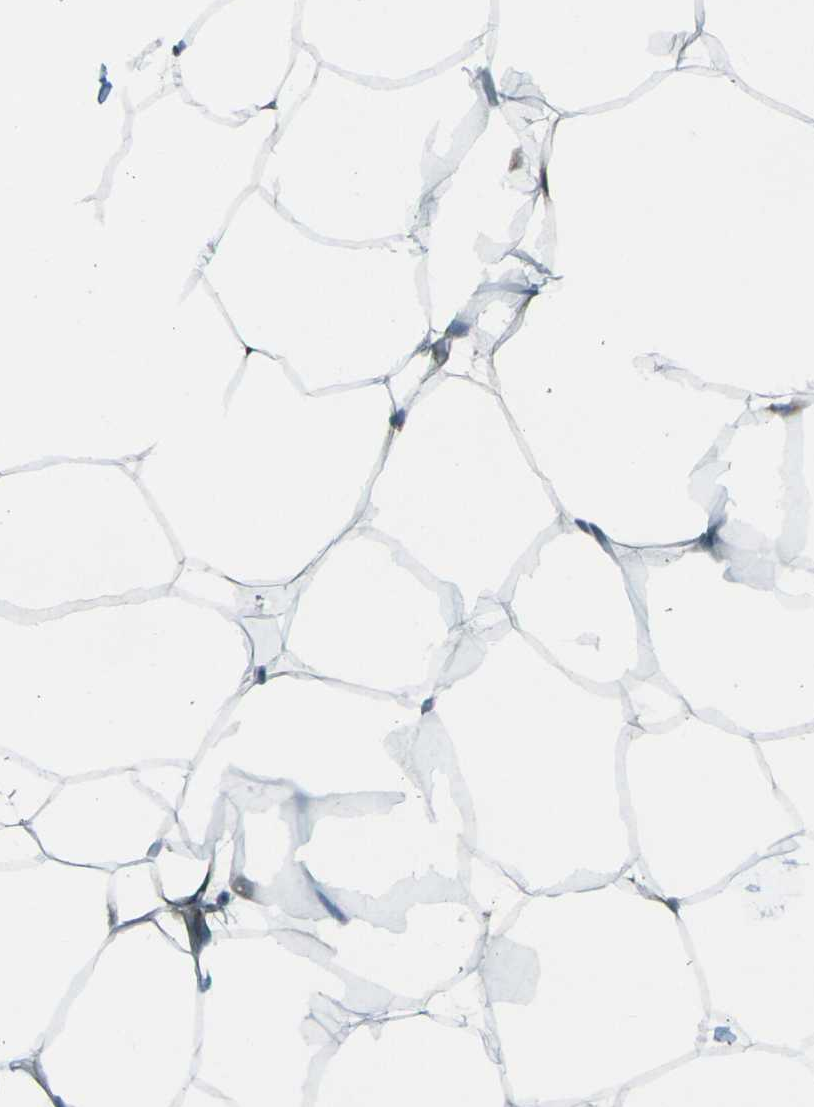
{"staining": {"intensity": "moderate", "quantity": ">75%", "location": "cytoplasmic/membranous"}, "tissue": "adipose tissue", "cell_type": "Adipocytes", "image_type": "normal", "snomed": [{"axis": "morphology", "description": "Normal tissue, NOS"}, {"axis": "topography", "description": "Breast"}, {"axis": "topography", "description": "Adipose tissue"}], "caption": "Benign adipose tissue reveals moderate cytoplasmic/membranous positivity in about >75% of adipocytes.", "gene": "LSMEM1", "patient": {"sex": "female", "age": 25}}